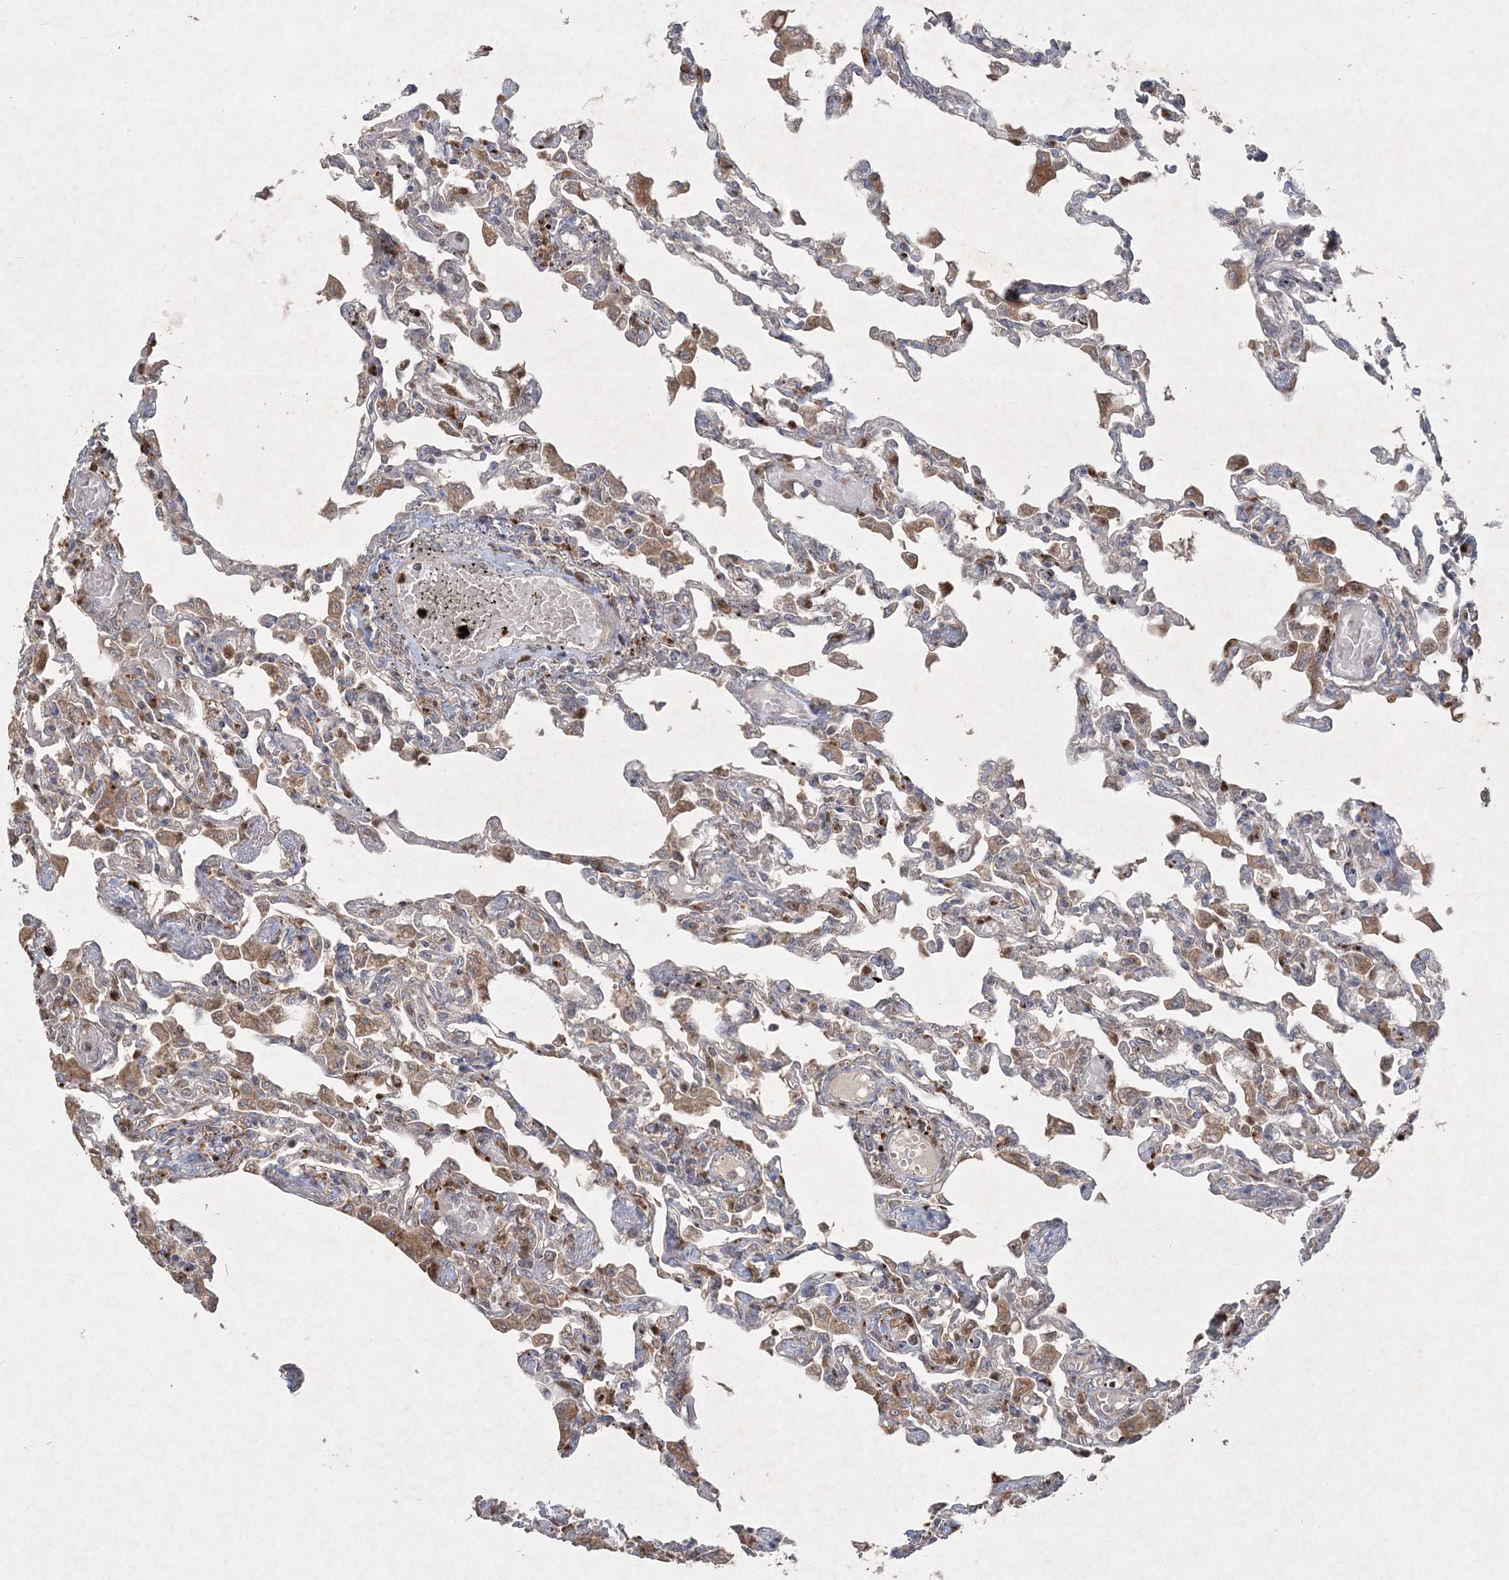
{"staining": {"intensity": "moderate", "quantity": "25%-75%", "location": "cytoplasmic/membranous"}, "tissue": "lung", "cell_type": "Alveolar cells", "image_type": "normal", "snomed": [{"axis": "morphology", "description": "Normal tissue, NOS"}, {"axis": "topography", "description": "Bronchus"}, {"axis": "topography", "description": "Lung"}], "caption": "Protein analysis of unremarkable lung reveals moderate cytoplasmic/membranous positivity in about 25%-75% of alveolar cells. (brown staining indicates protein expression, while blue staining denotes nuclei).", "gene": "LRPPRC", "patient": {"sex": "female", "age": 49}}